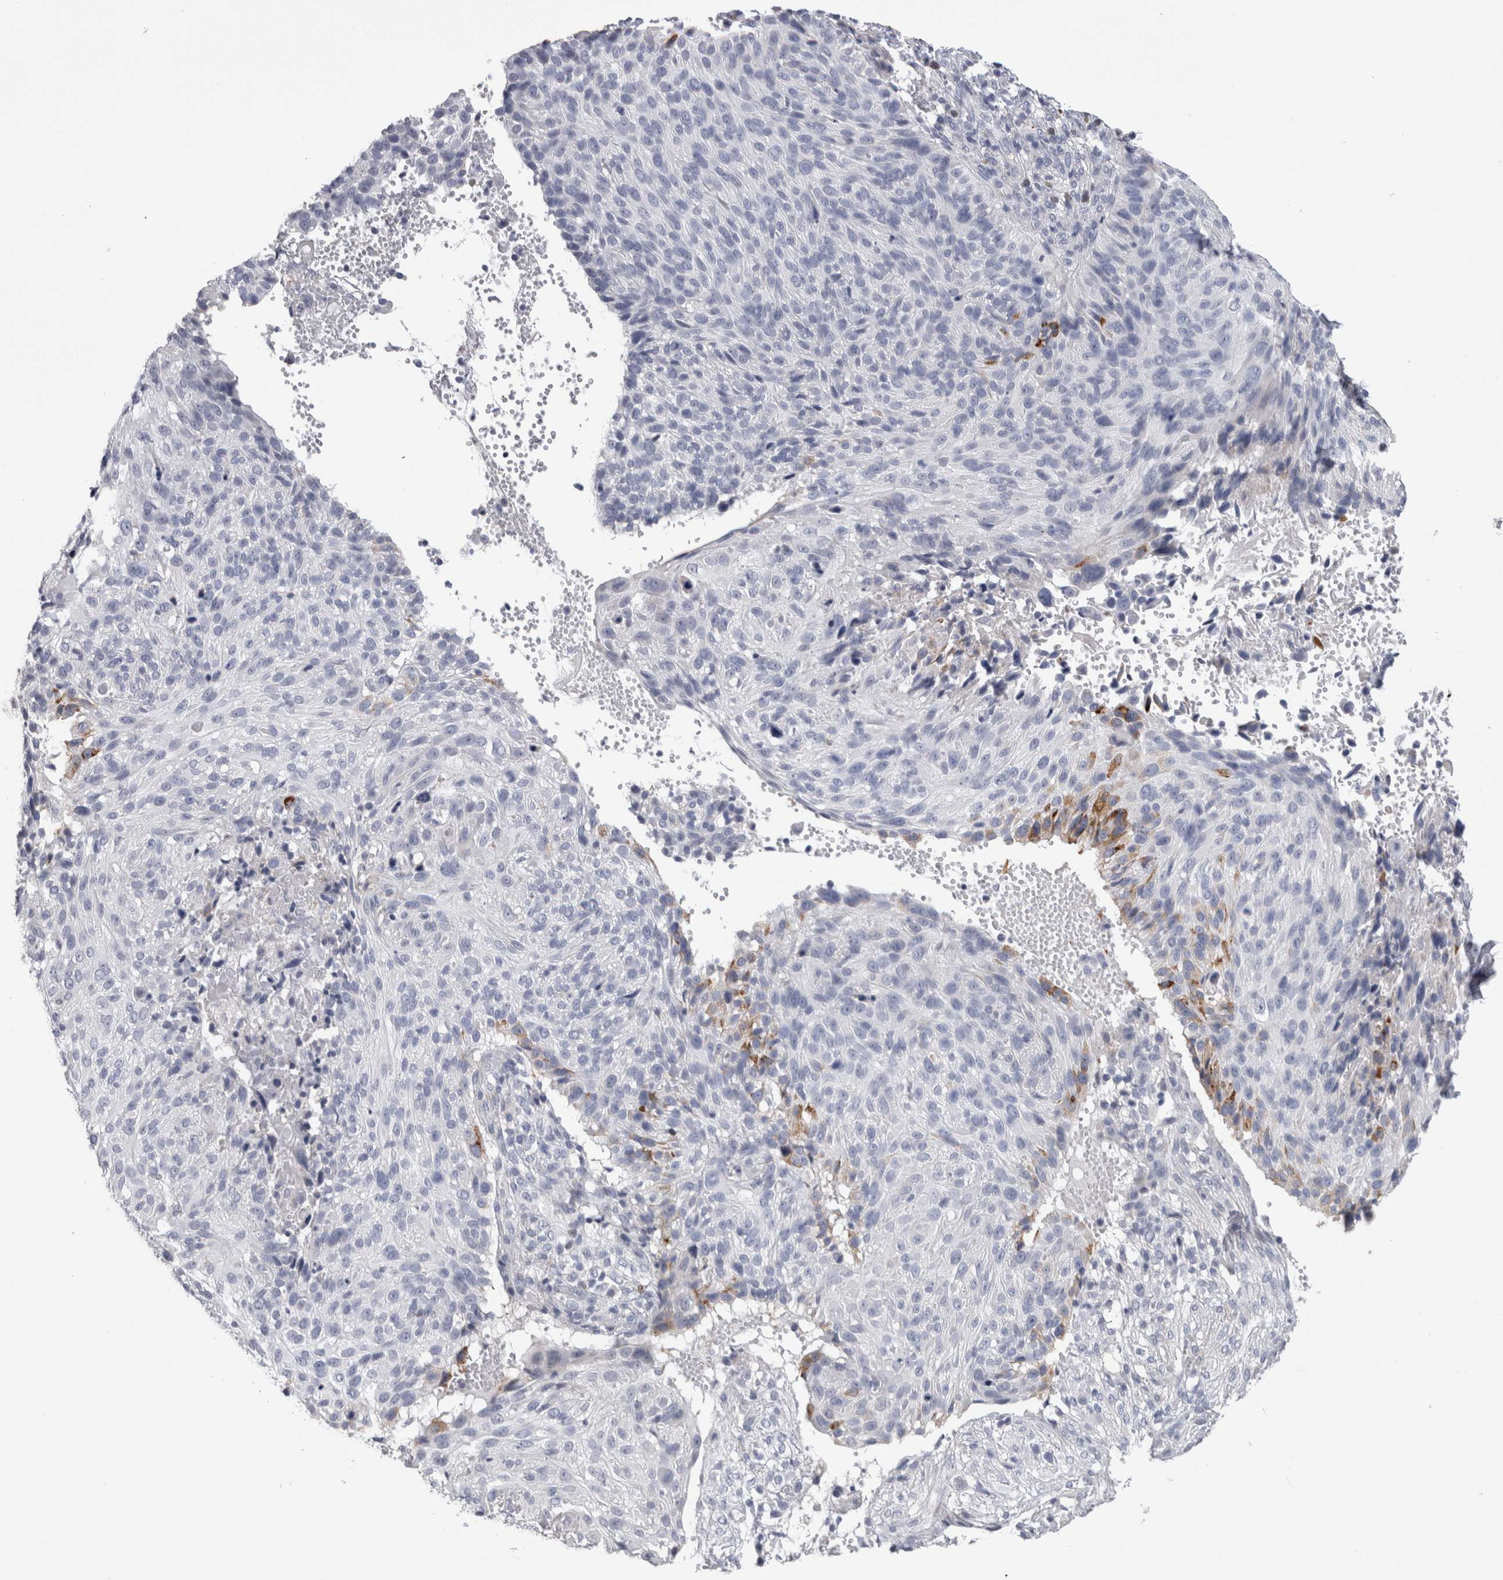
{"staining": {"intensity": "moderate", "quantity": "<25%", "location": "cytoplasmic/membranous"}, "tissue": "cervical cancer", "cell_type": "Tumor cells", "image_type": "cancer", "snomed": [{"axis": "morphology", "description": "Squamous cell carcinoma, NOS"}, {"axis": "topography", "description": "Cervix"}], "caption": "Immunohistochemical staining of human cervical cancer (squamous cell carcinoma) shows moderate cytoplasmic/membranous protein positivity in approximately <25% of tumor cells.", "gene": "IL33", "patient": {"sex": "female", "age": 74}}